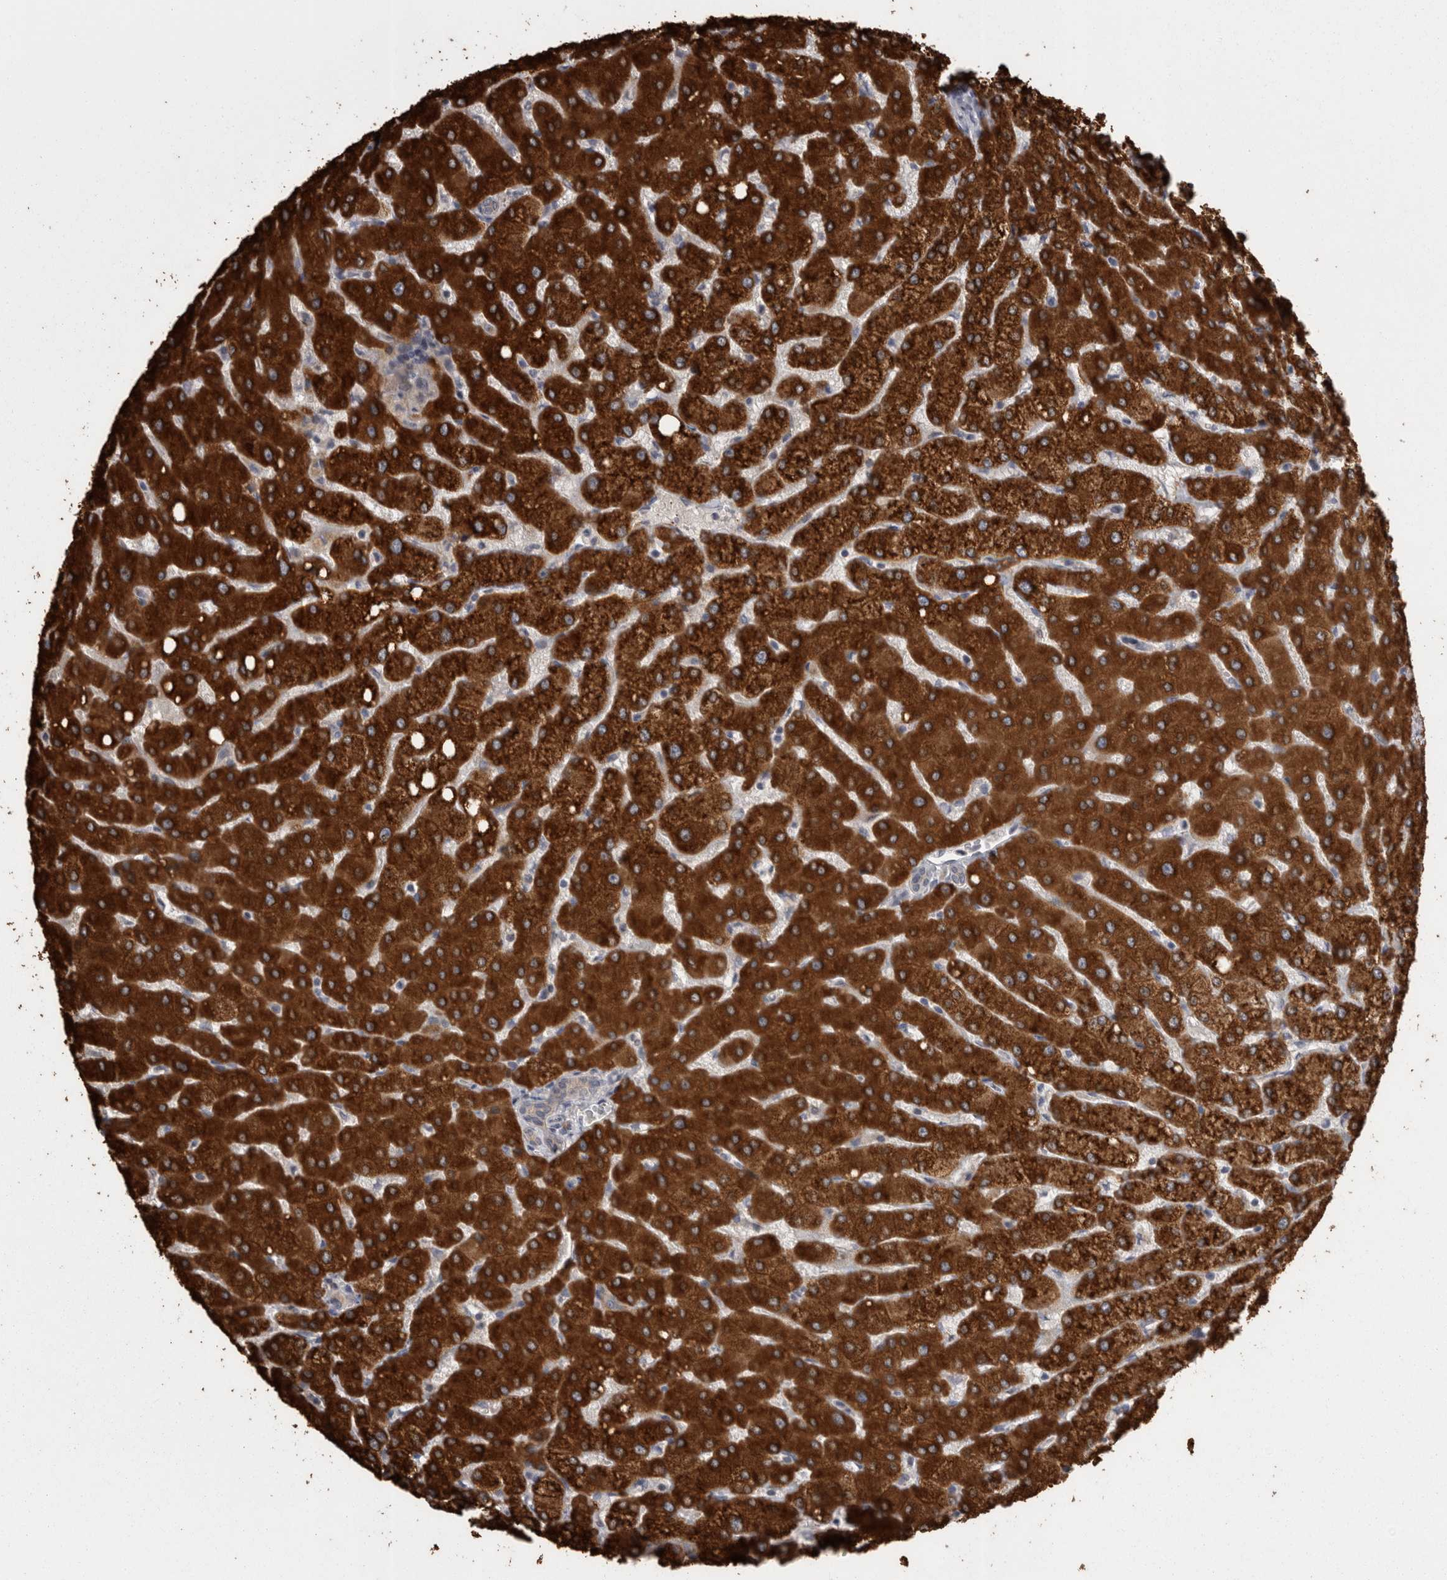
{"staining": {"intensity": "negative", "quantity": "none", "location": "none"}, "tissue": "liver", "cell_type": "Cholangiocytes", "image_type": "normal", "snomed": [{"axis": "morphology", "description": "Normal tissue, NOS"}, {"axis": "topography", "description": "Liver"}], "caption": "High power microscopy photomicrograph of an immunohistochemistry (IHC) image of benign liver, revealing no significant staining in cholangiocytes.", "gene": "PON3", "patient": {"sex": "female", "age": 54}}